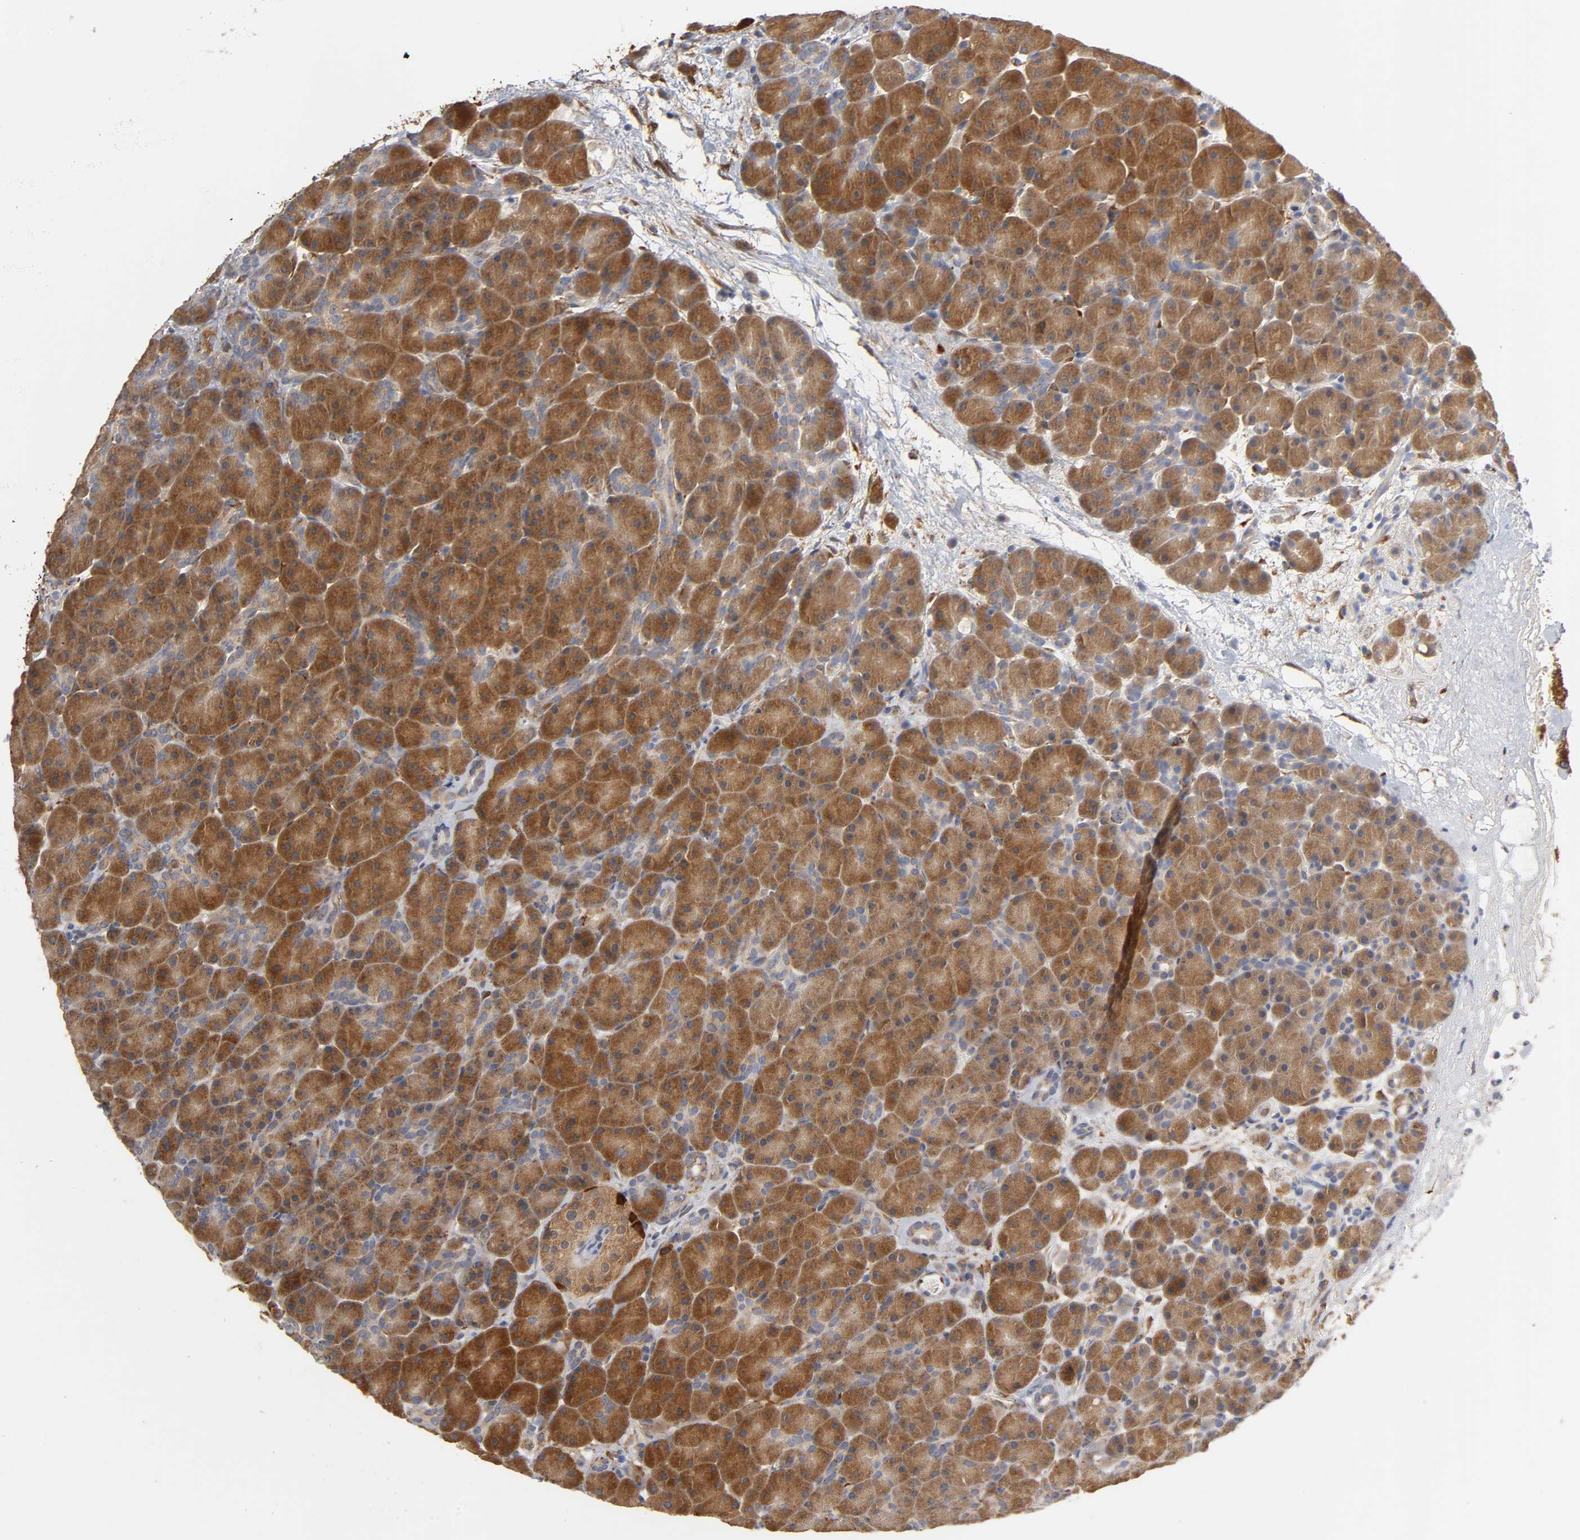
{"staining": {"intensity": "strong", "quantity": ">75%", "location": "cytoplasmic/membranous"}, "tissue": "pancreas", "cell_type": "Exocrine glandular cells", "image_type": "normal", "snomed": [{"axis": "morphology", "description": "Normal tissue, NOS"}, {"axis": "topography", "description": "Pancreas"}], "caption": "Approximately >75% of exocrine glandular cells in unremarkable pancreas reveal strong cytoplasmic/membranous protein positivity as visualized by brown immunohistochemical staining.", "gene": "ISG15", "patient": {"sex": "male", "age": 66}}